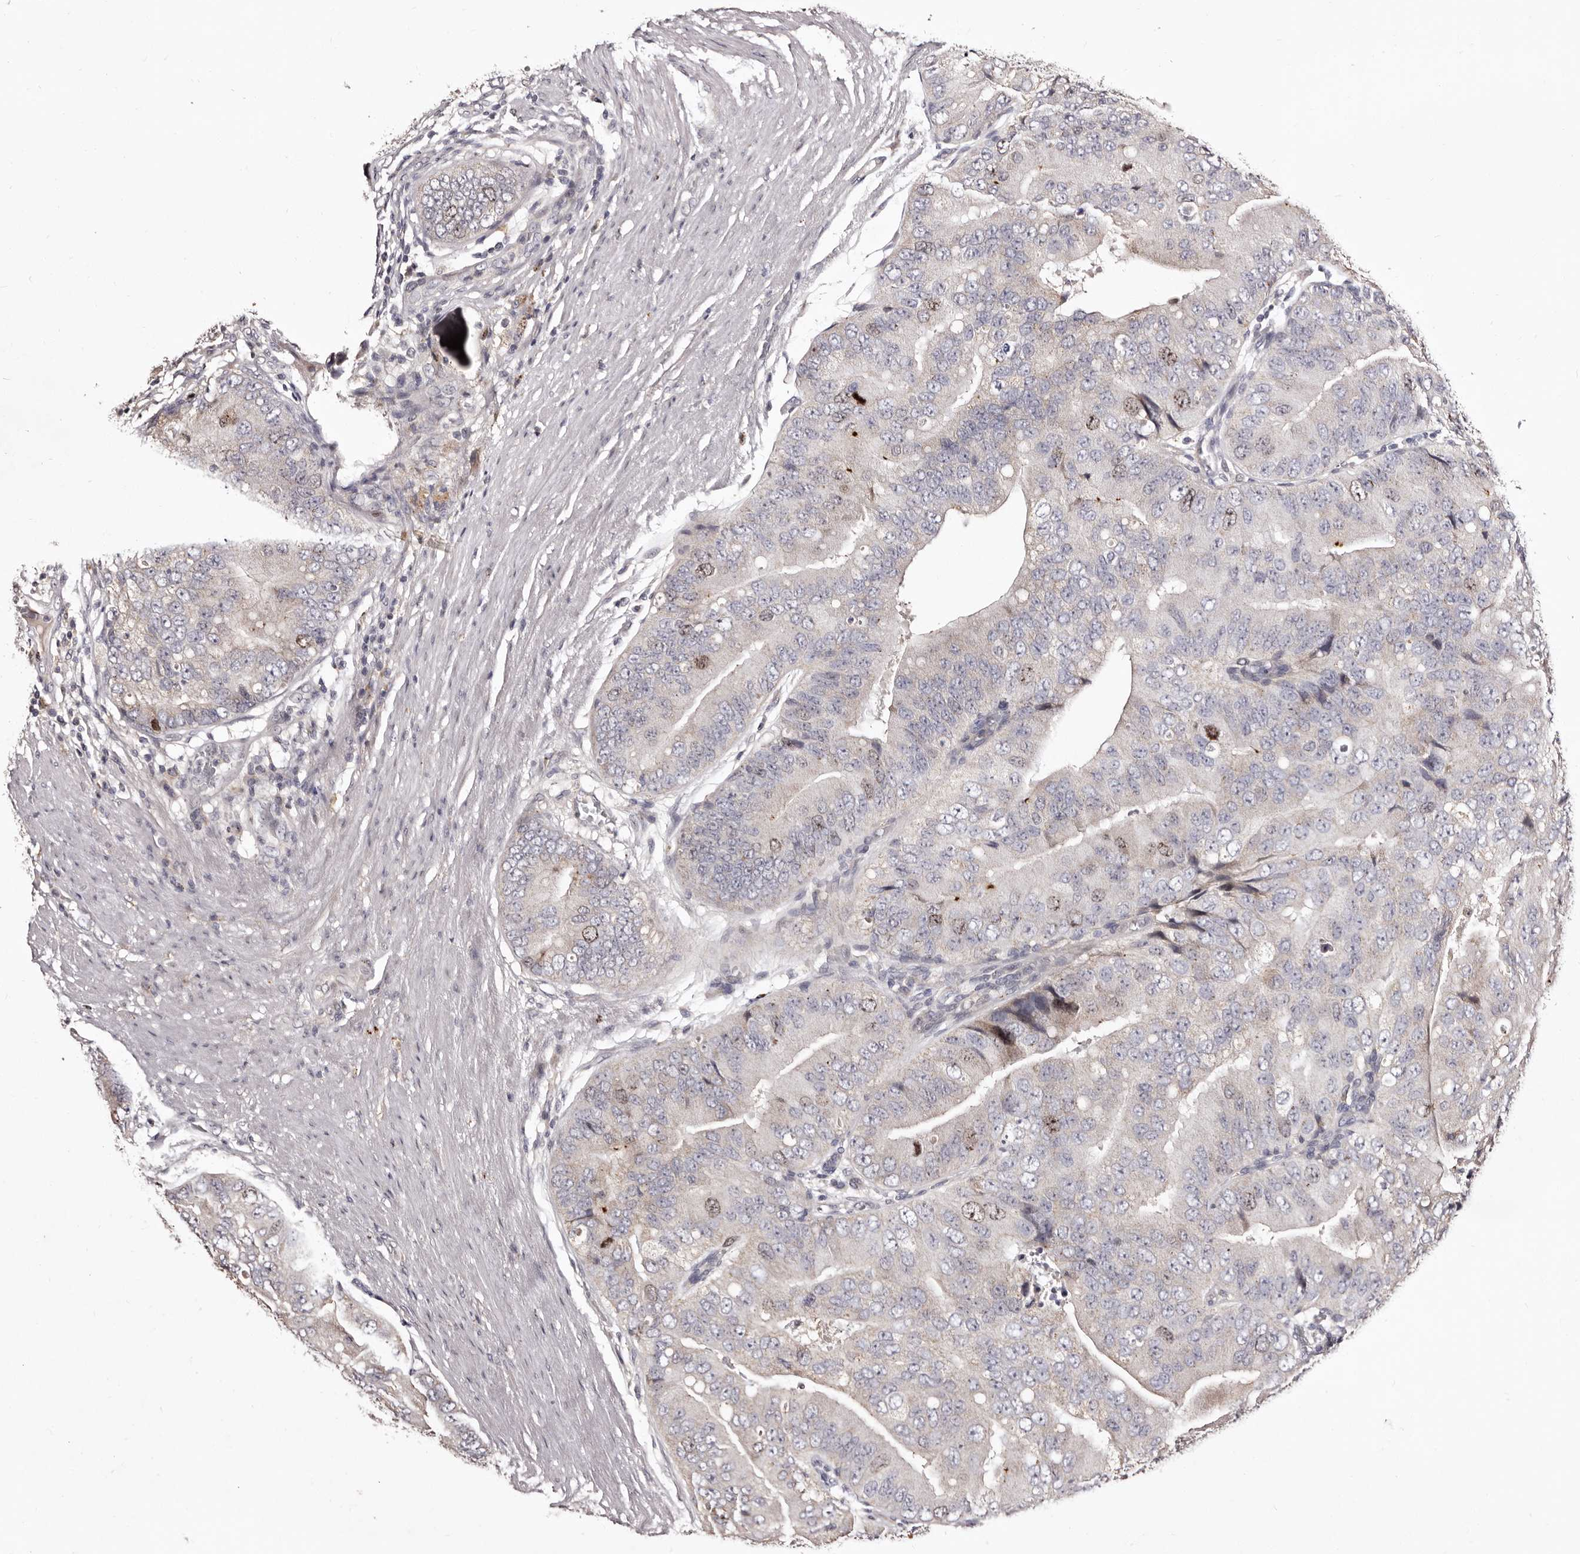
{"staining": {"intensity": "weak", "quantity": "<25%", "location": "nuclear"}, "tissue": "prostate cancer", "cell_type": "Tumor cells", "image_type": "cancer", "snomed": [{"axis": "morphology", "description": "Adenocarcinoma, High grade"}, {"axis": "topography", "description": "Prostate"}], "caption": "A micrograph of prostate cancer (adenocarcinoma (high-grade)) stained for a protein exhibits no brown staining in tumor cells.", "gene": "CDCA8", "patient": {"sex": "male", "age": 70}}